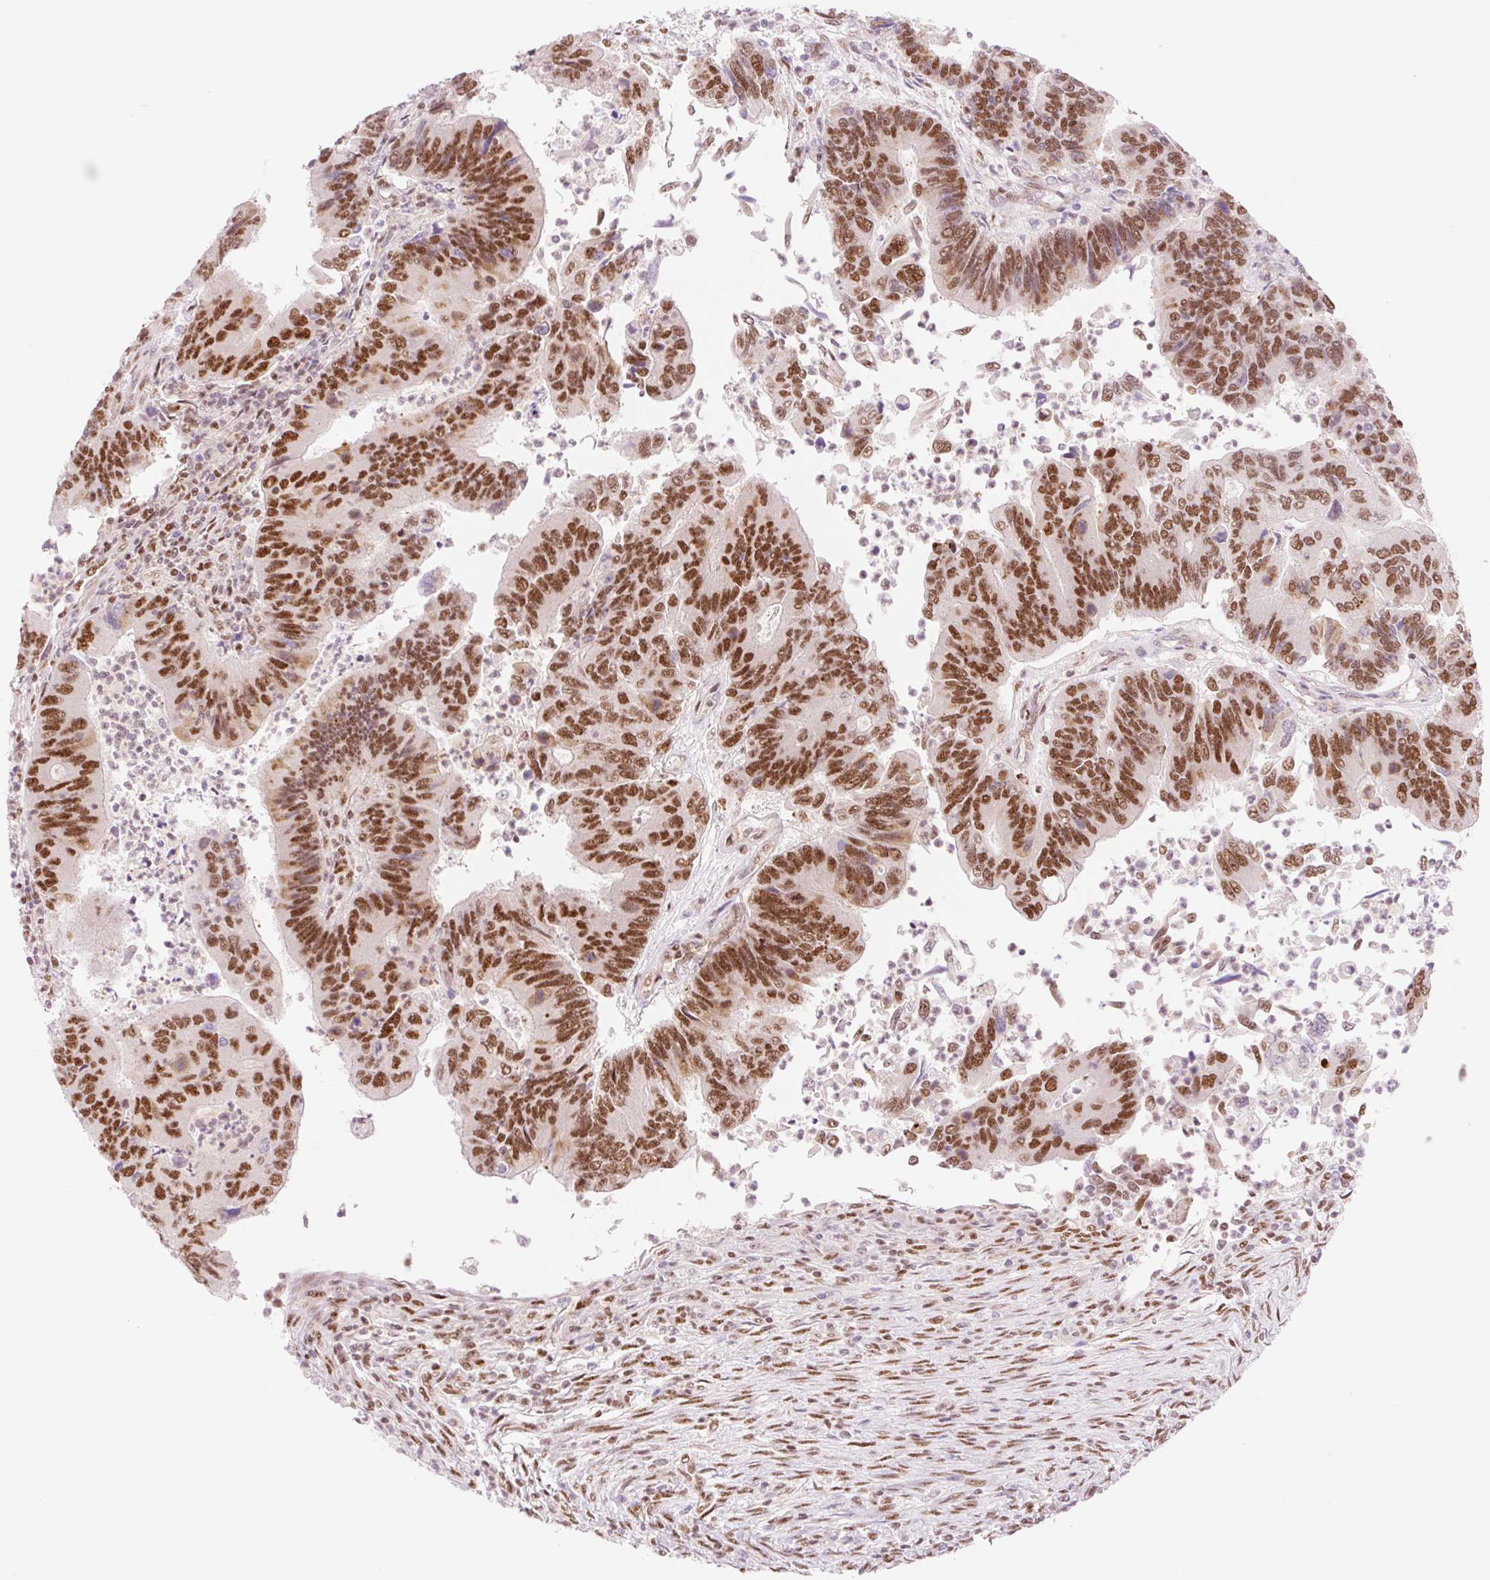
{"staining": {"intensity": "strong", "quantity": ">75%", "location": "nuclear"}, "tissue": "colorectal cancer", "cell_type": "Tumor cells", "image_type": "cancer", "snomed": [{"axis": "morphology", "description": "Adenocarcinoma, NOS"}, {"axis": "topography", "description": "Colon"}], "caption": "An immunohistochemistry (IHC) micrograph of neoplastic tissue is shown. Protein staining in brown shows strong nuclear positivity in colorectal cancer (adenocarcinoma) within tumor cells.", "gene": "PRDM11", "patient": {"sex": "female", "age": 67}}